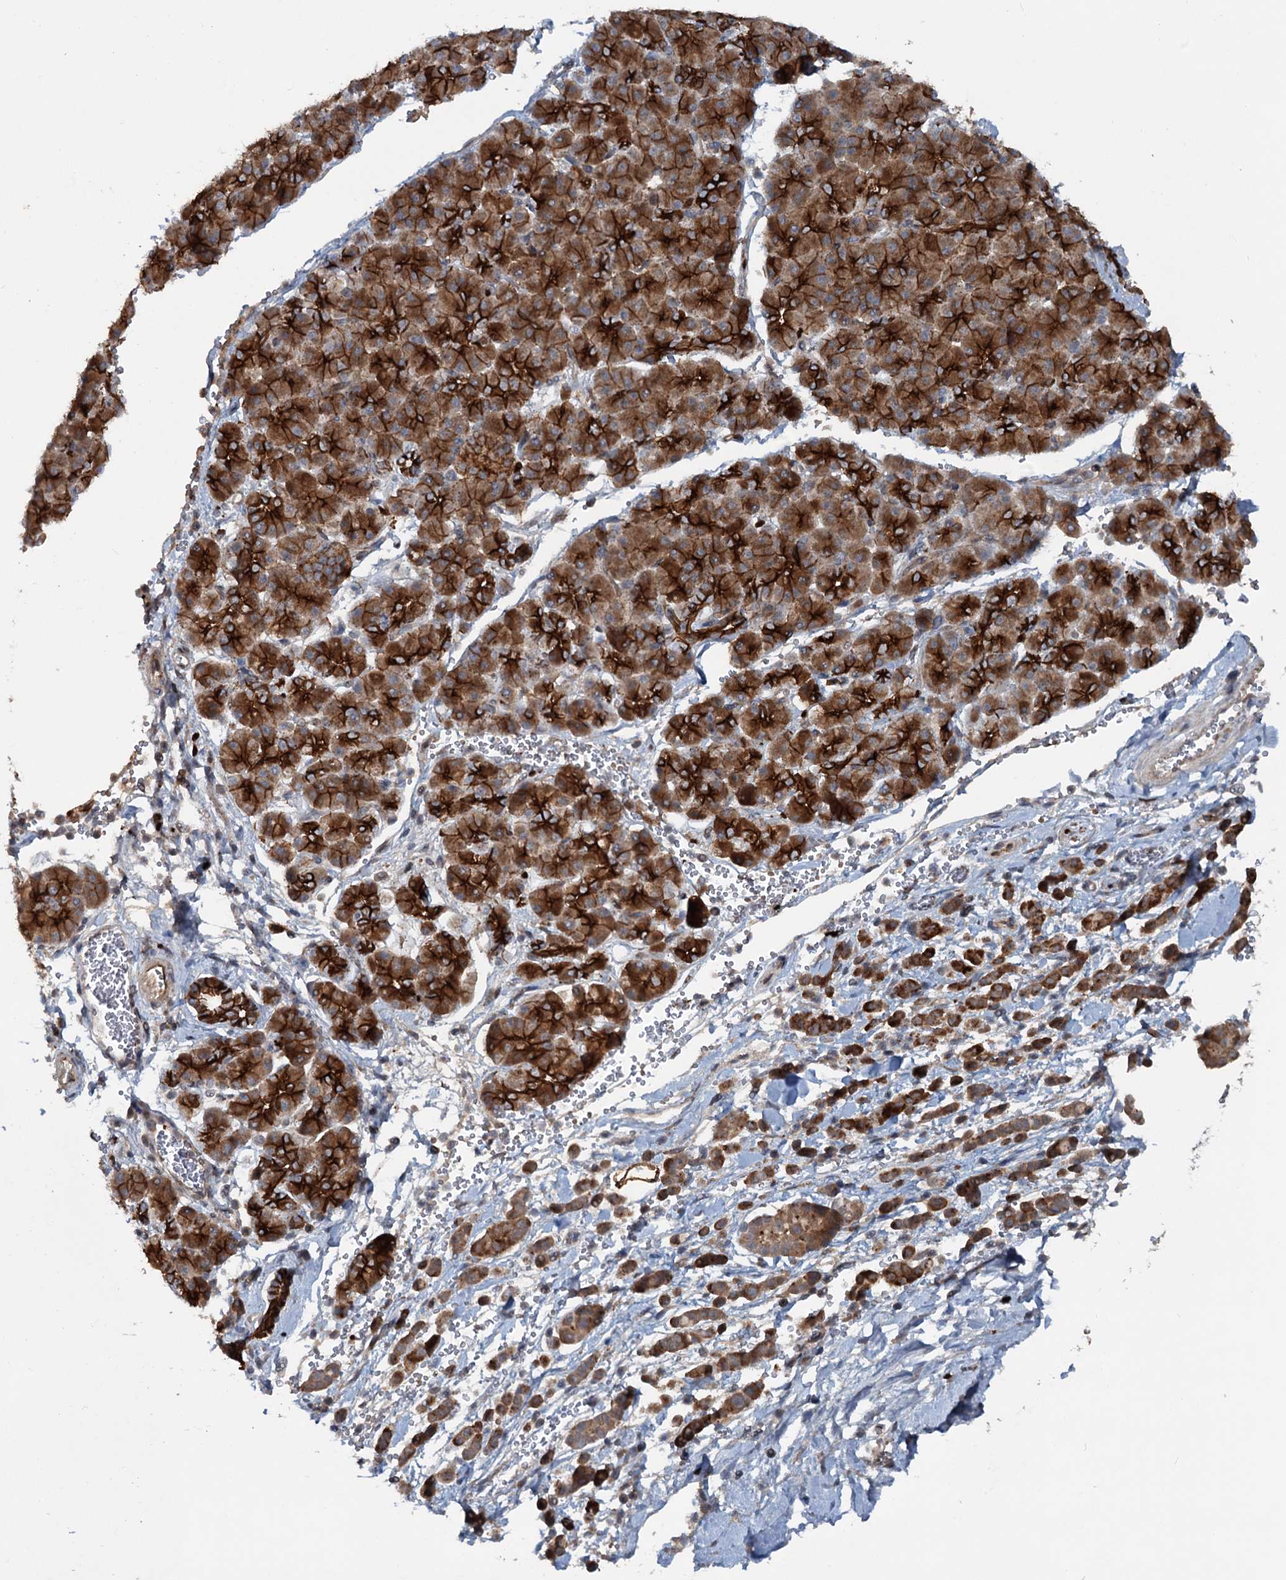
{"staining": {"intensity": "strong", "quantity": ">75%", "location": "cytoplasmic/membranous"}, "tissue": "pancreatic cancer", "cell_type": "Tumor cells", "image_type": "cancer", "snomed": [{"axis": "morphology", "description": "Normal tissue, NOS"}, {"axis": "morphology", "description": "Adenocarcinoma, NOS"}, {"axis": "topography", "description": "Pancreas"}], "caption": "Human pancreatic cancer stained with a brown dye demonstrates strong cytoplasmic/membranous positive staining in approximately >75% of tumor cells.", "gene": "N4BP2L2", "patient": {"sex": "female", "age": 64}}